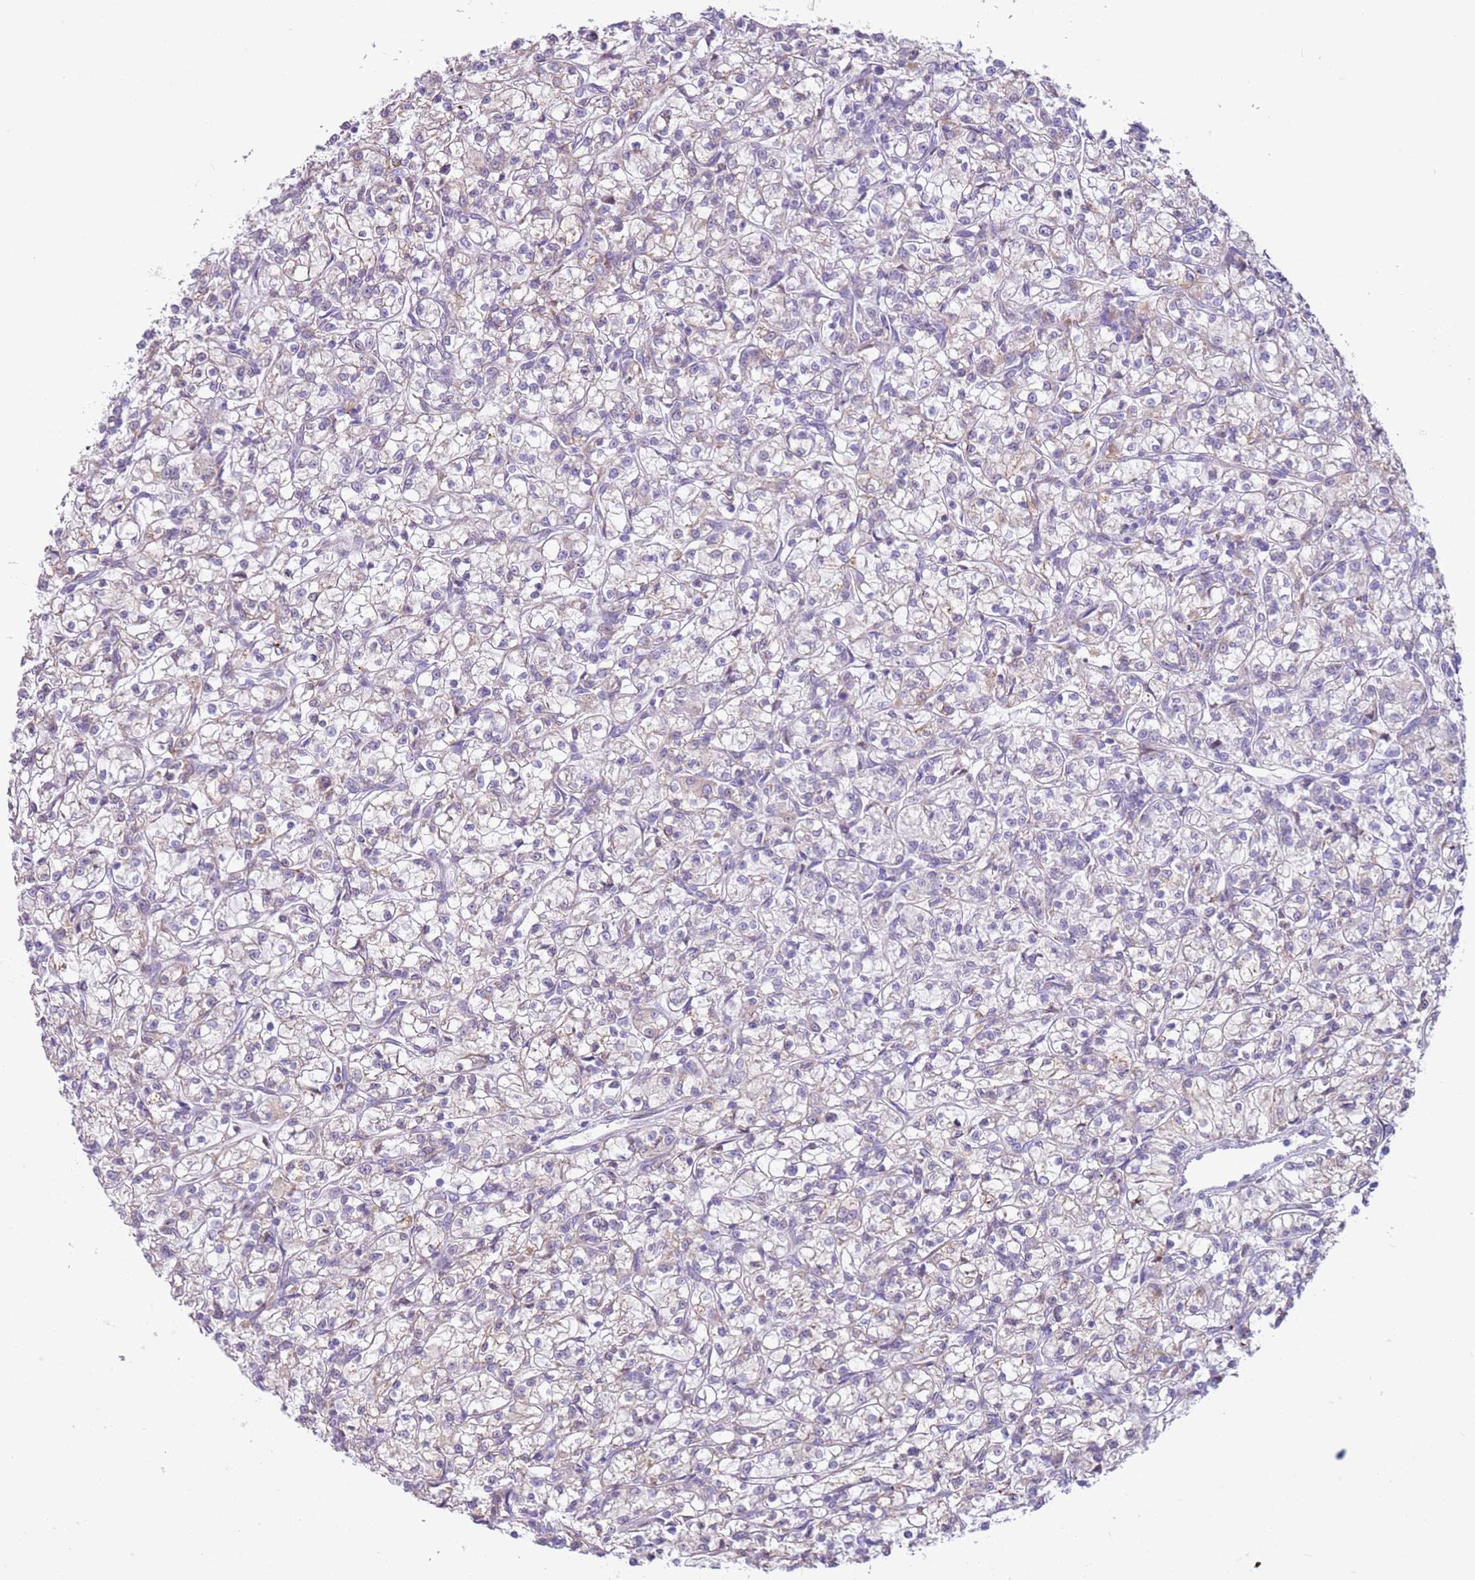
{"staining": {"intensity": "weak", "quantity": "<25%", "location": "cytoplasmic/membranous"}, "tissue": "renal cancer", "cell_type": "Tumor cells", "image_type": "cancer", "snomed": [{"axis": "morphology", "description": "Adenocarcinoma, NOS"}, {"axis": "topography", "description": "Kidney"}], "caption": "The image shows no significant expression in tumor cells of renal cancer.", "gene": "OAF", "patient": {"sex": "female", "age": 59}}